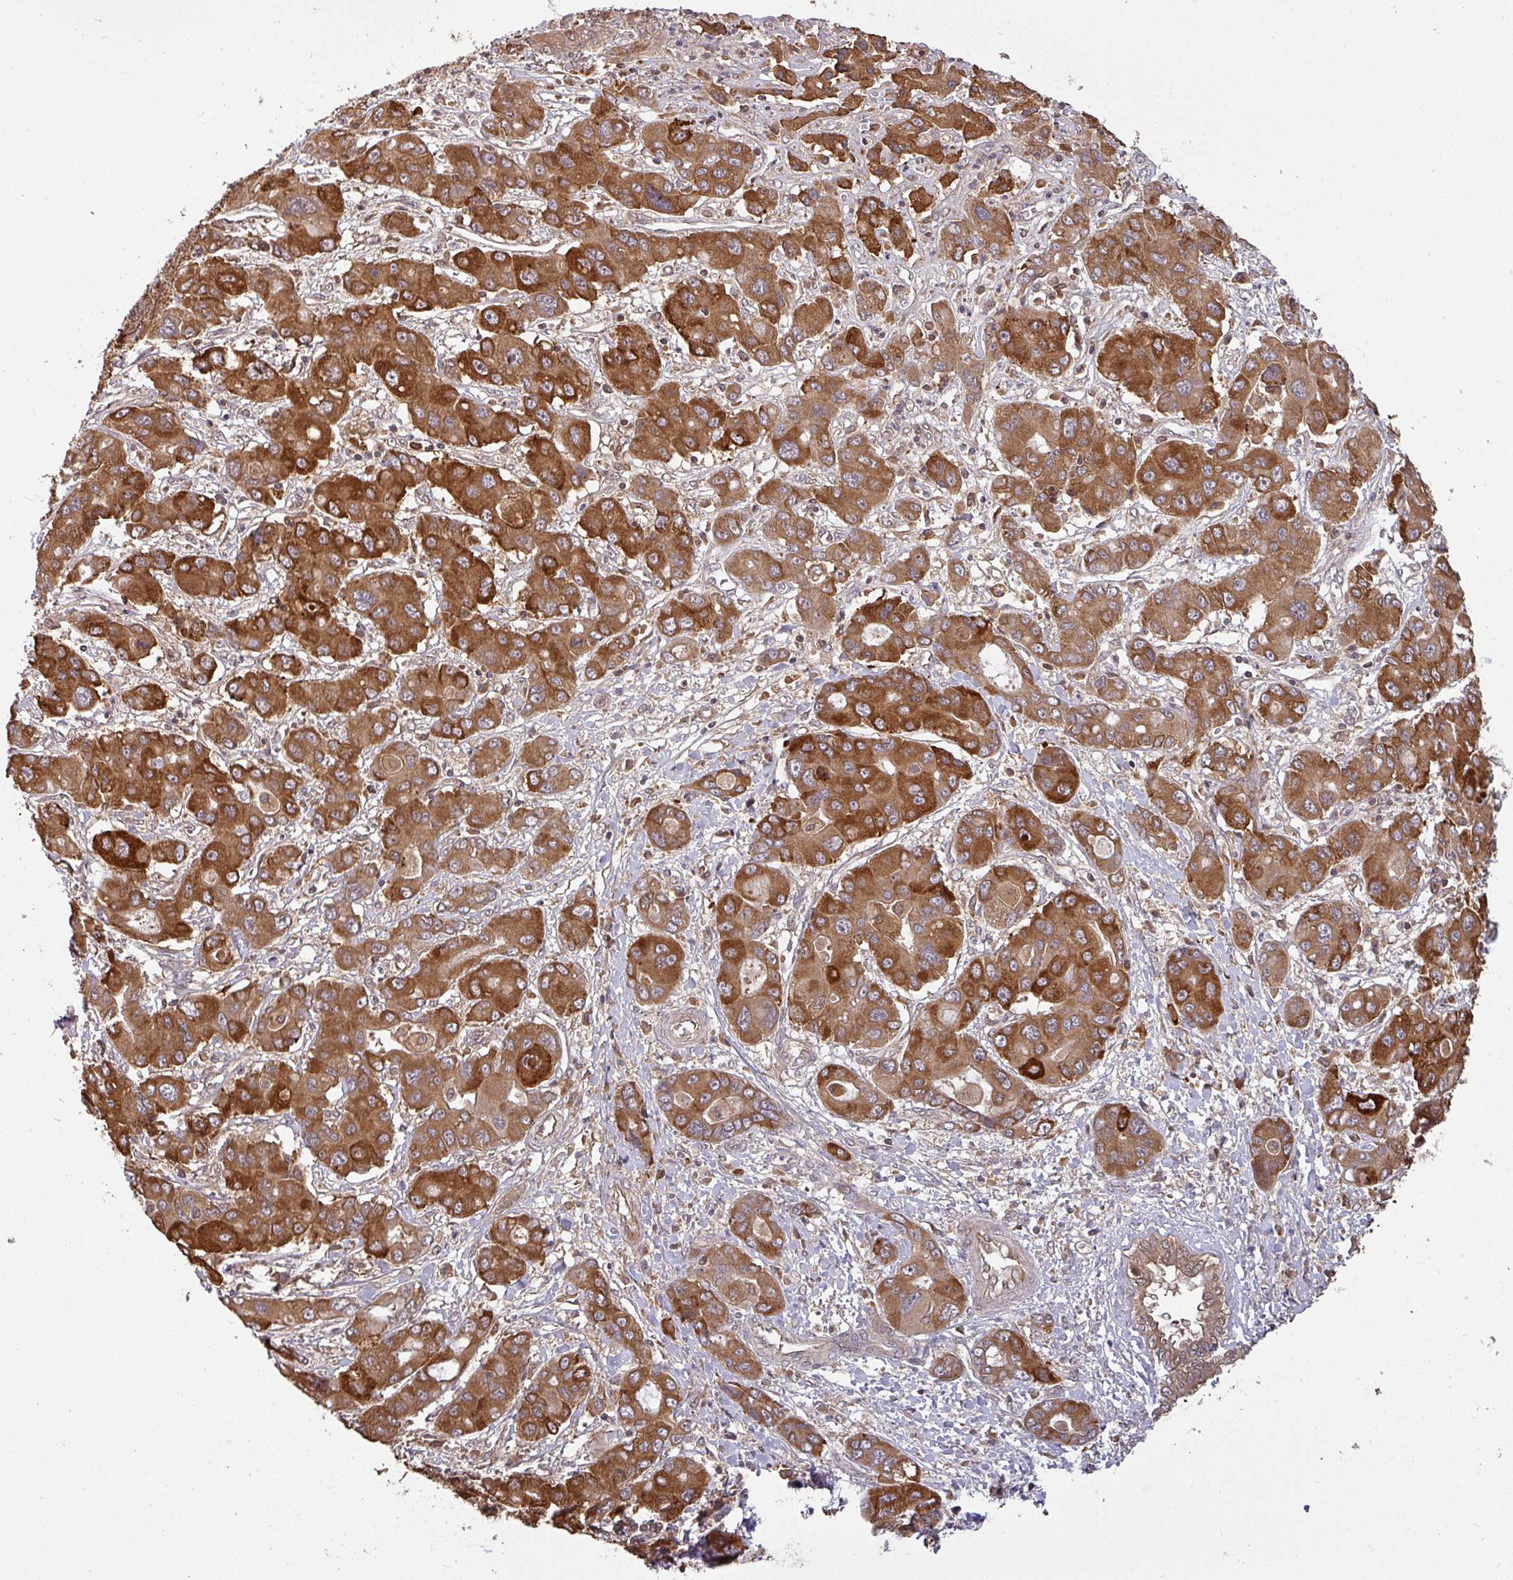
{"staining": {"intensity": "strong", "quantity": ">75%", "location": "cytoplasmic/membranous"}, "tissue": "liver cancer", "cell_type": "Tumor cells", "image_type": "cancer", "snomed": [{"axis": "morphology", "description": "Cholangiocarcinoma"}, {"axis": "topography", "description": "Liver"}], "caption": "Immunohistochemistry (DAB) staining of cholangiocarcinoma (liver) exhibits strong cytoplasmic/membranous protein positivity in approximately >75% of tumor cells. The protein of interest is shown in brown color, while the nuclei are stained blue.", "gene": "CCDC121", "patient": {"sex": "male", "age": 67}}